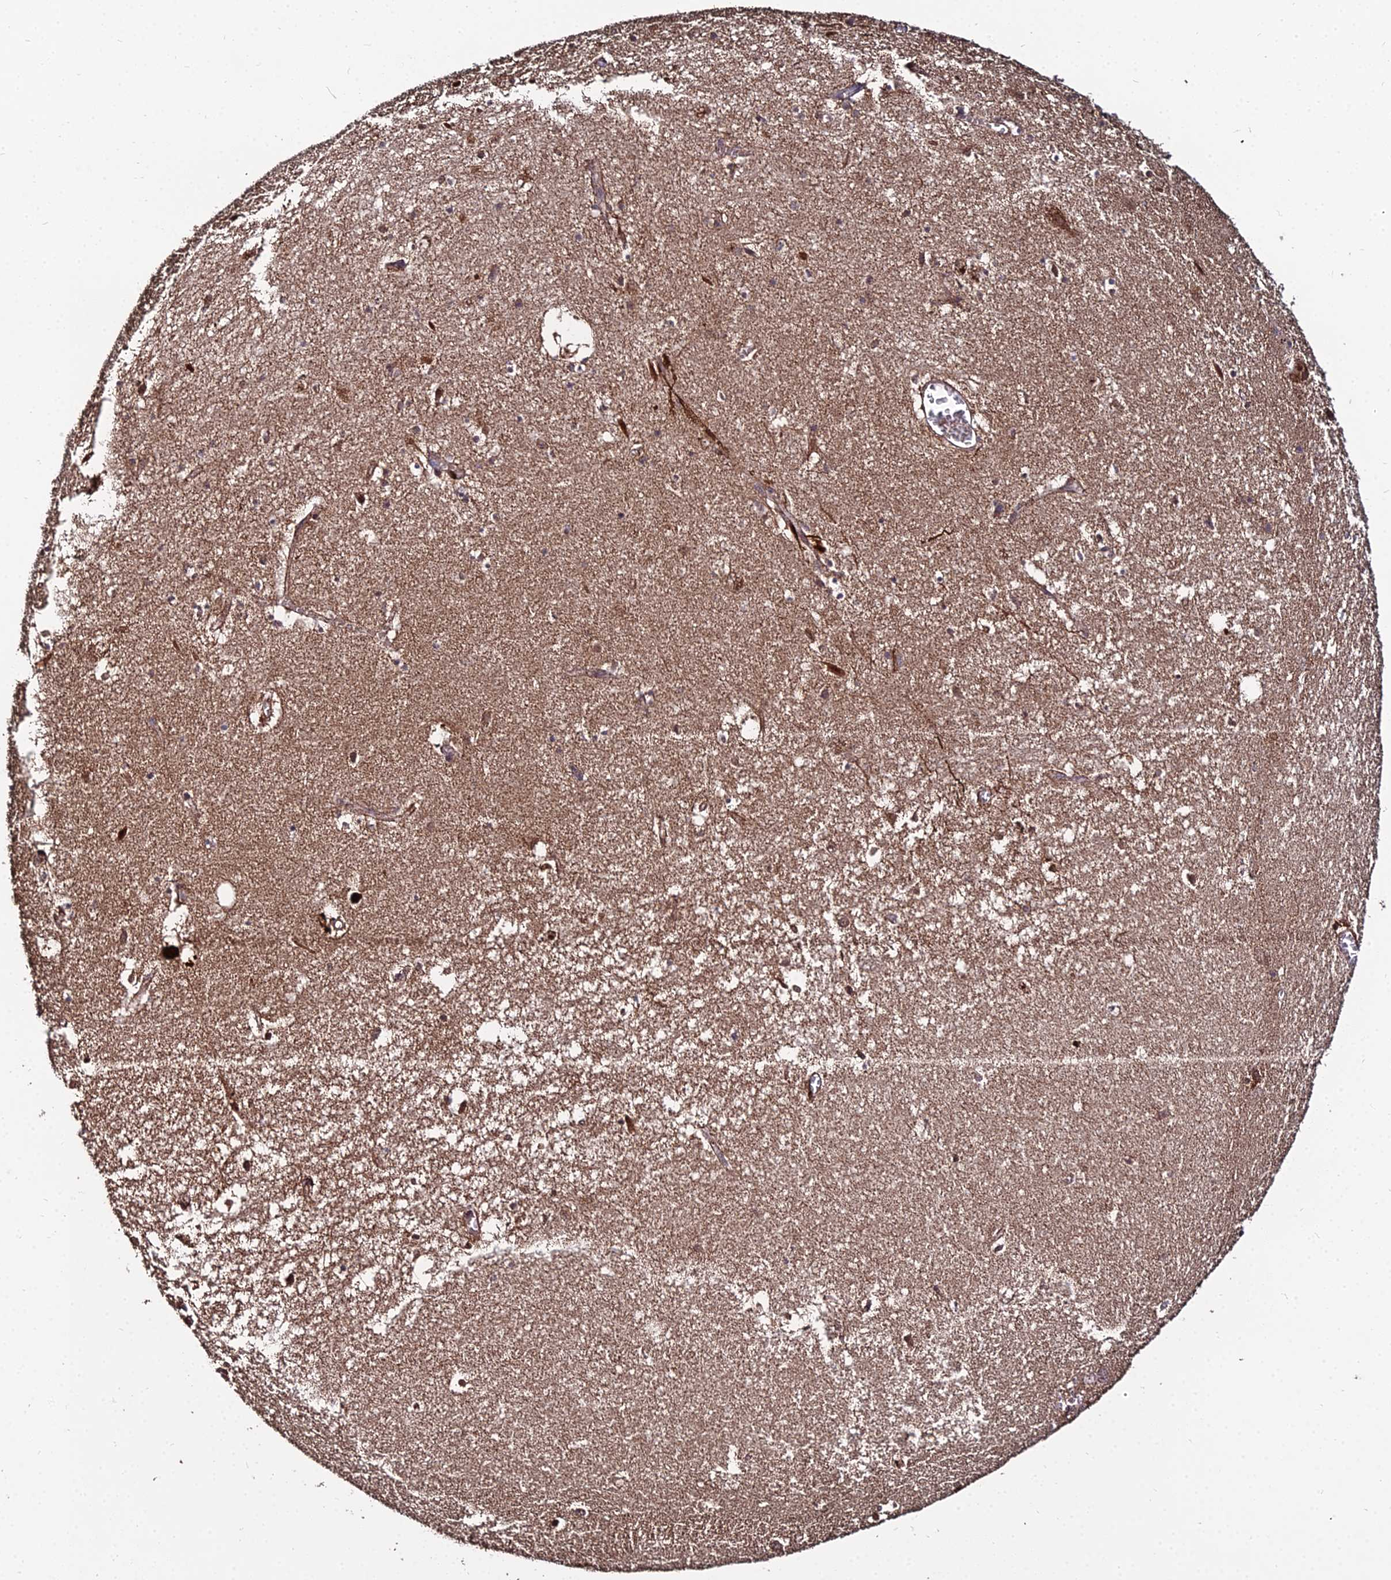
{"staining": {"intensity": "moderate", "quantity": ">75%", "location": "cytoplasmic/membranous"}, "tissue": "hippocampus", "cell_type": "Glial cells", "image_type": "normal", "snomed": [{"axis": "morphology", "description": "Normal tissue, NOS"}, {"axis": "topography", "description": "Hippocampus"}], "caption": "IHC staining of normal hippocampus, which reveals medium levels of moderate cytoplasmic/membranous positivity in approximately >75% of glial cells indicating moderate cytoplasmic/membranous protein staining. The staining was performed using DAB (brown) for protein detection and nuclei were counterstained in hematoxylin (blue).", "gene": "ENSG00000258465", "patient": {"sex": "female", "age": 64}}